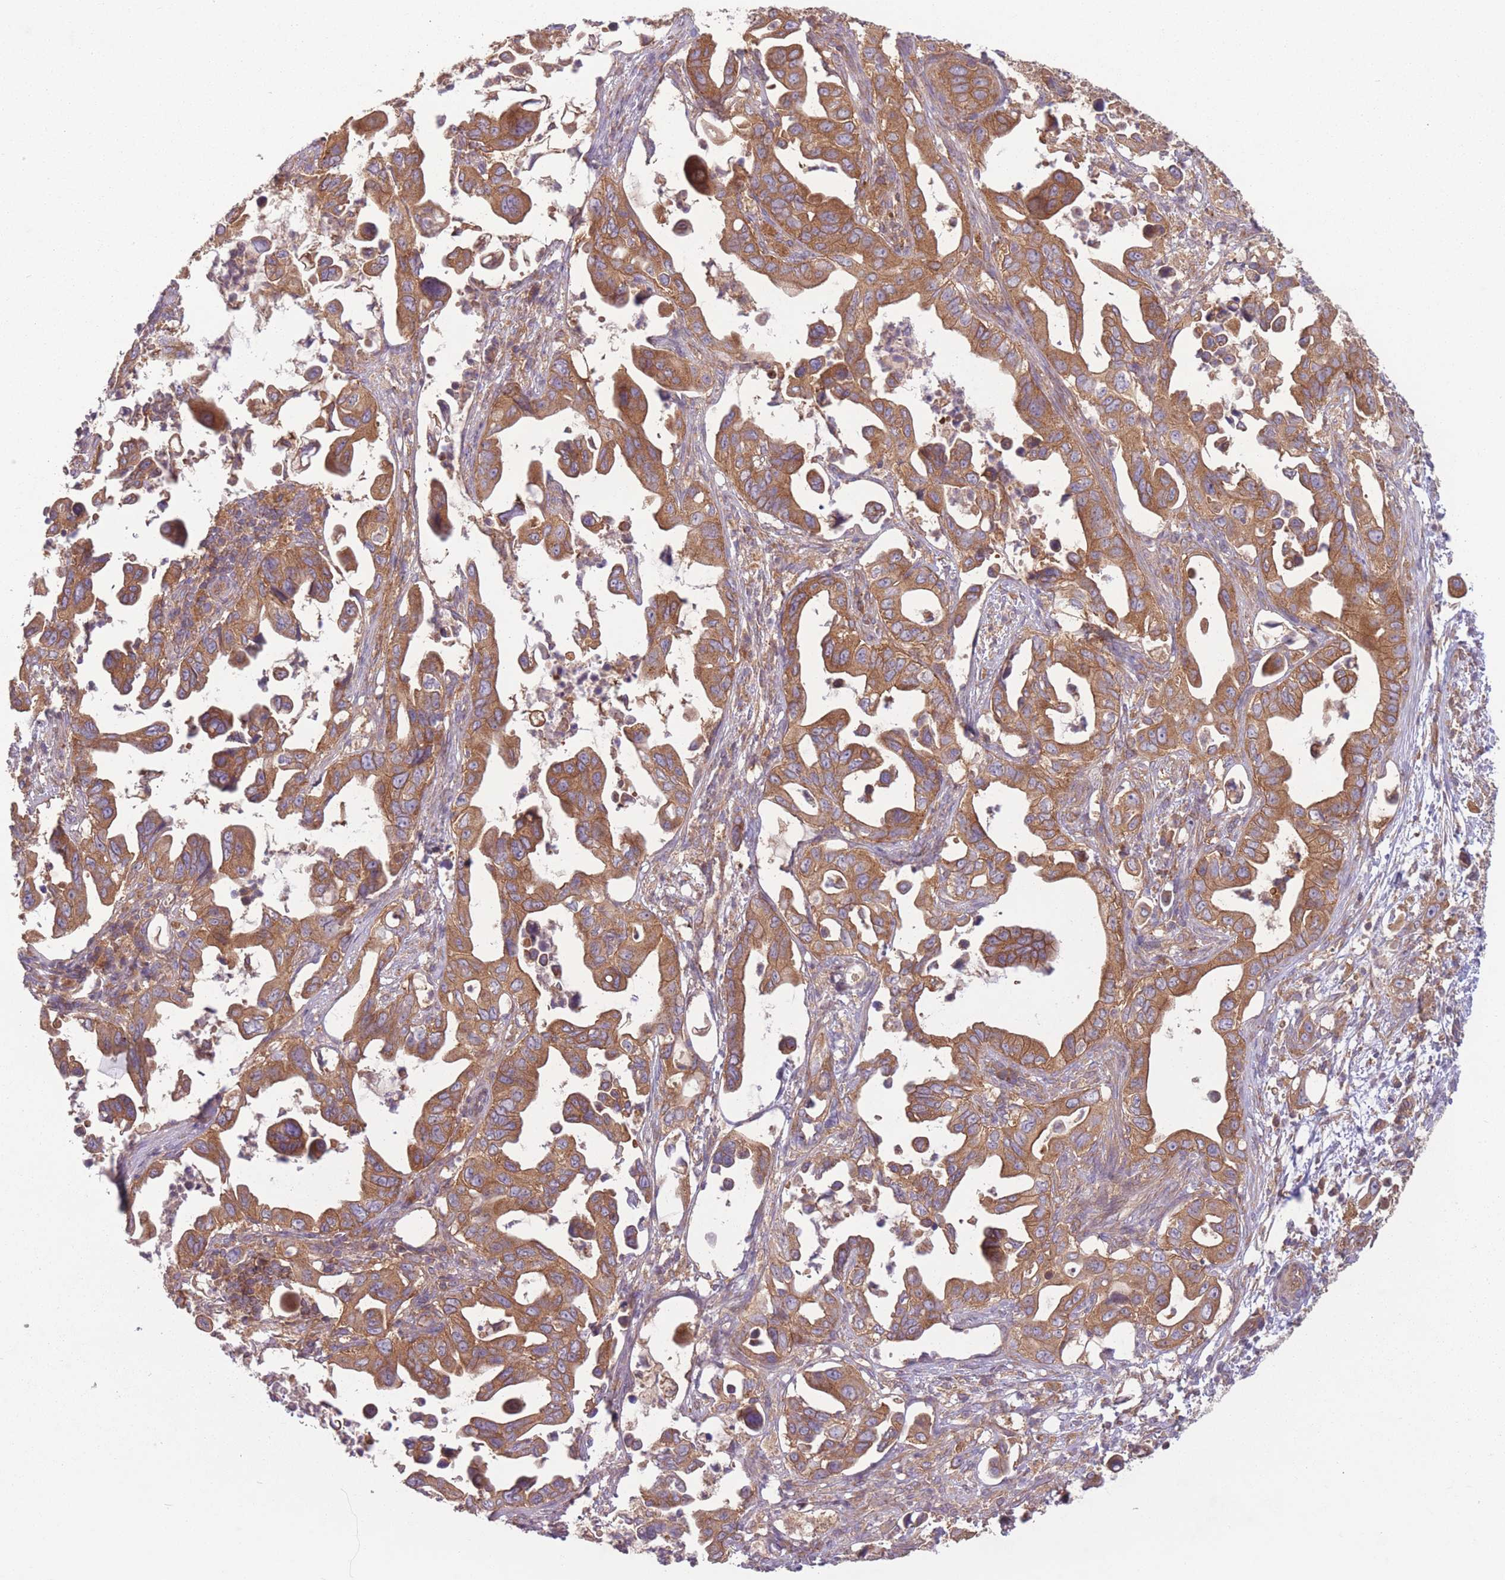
{"staining": {"intensity": "moderate", "quantity": ">75%", "location": "cytoplasmic/membranous"}, "tissue": "pancreatic cancer", "cell_type": "Tumor cells", "image_type": "cancer", "snomed": [{"axis": "morphology", "description": "Adenocarcinoma, NOS"}, {"axis": "topography", "description": "Pancreas"}], "caption": "Protein expression analysis of pancreatic cancer (adenocarcinoma) displays moderate cytoplasmic/membranous positivity in about >75% of tumor cells.", "gene": "WASHC2A", "patient": {"sex": "male", "age": 61}}